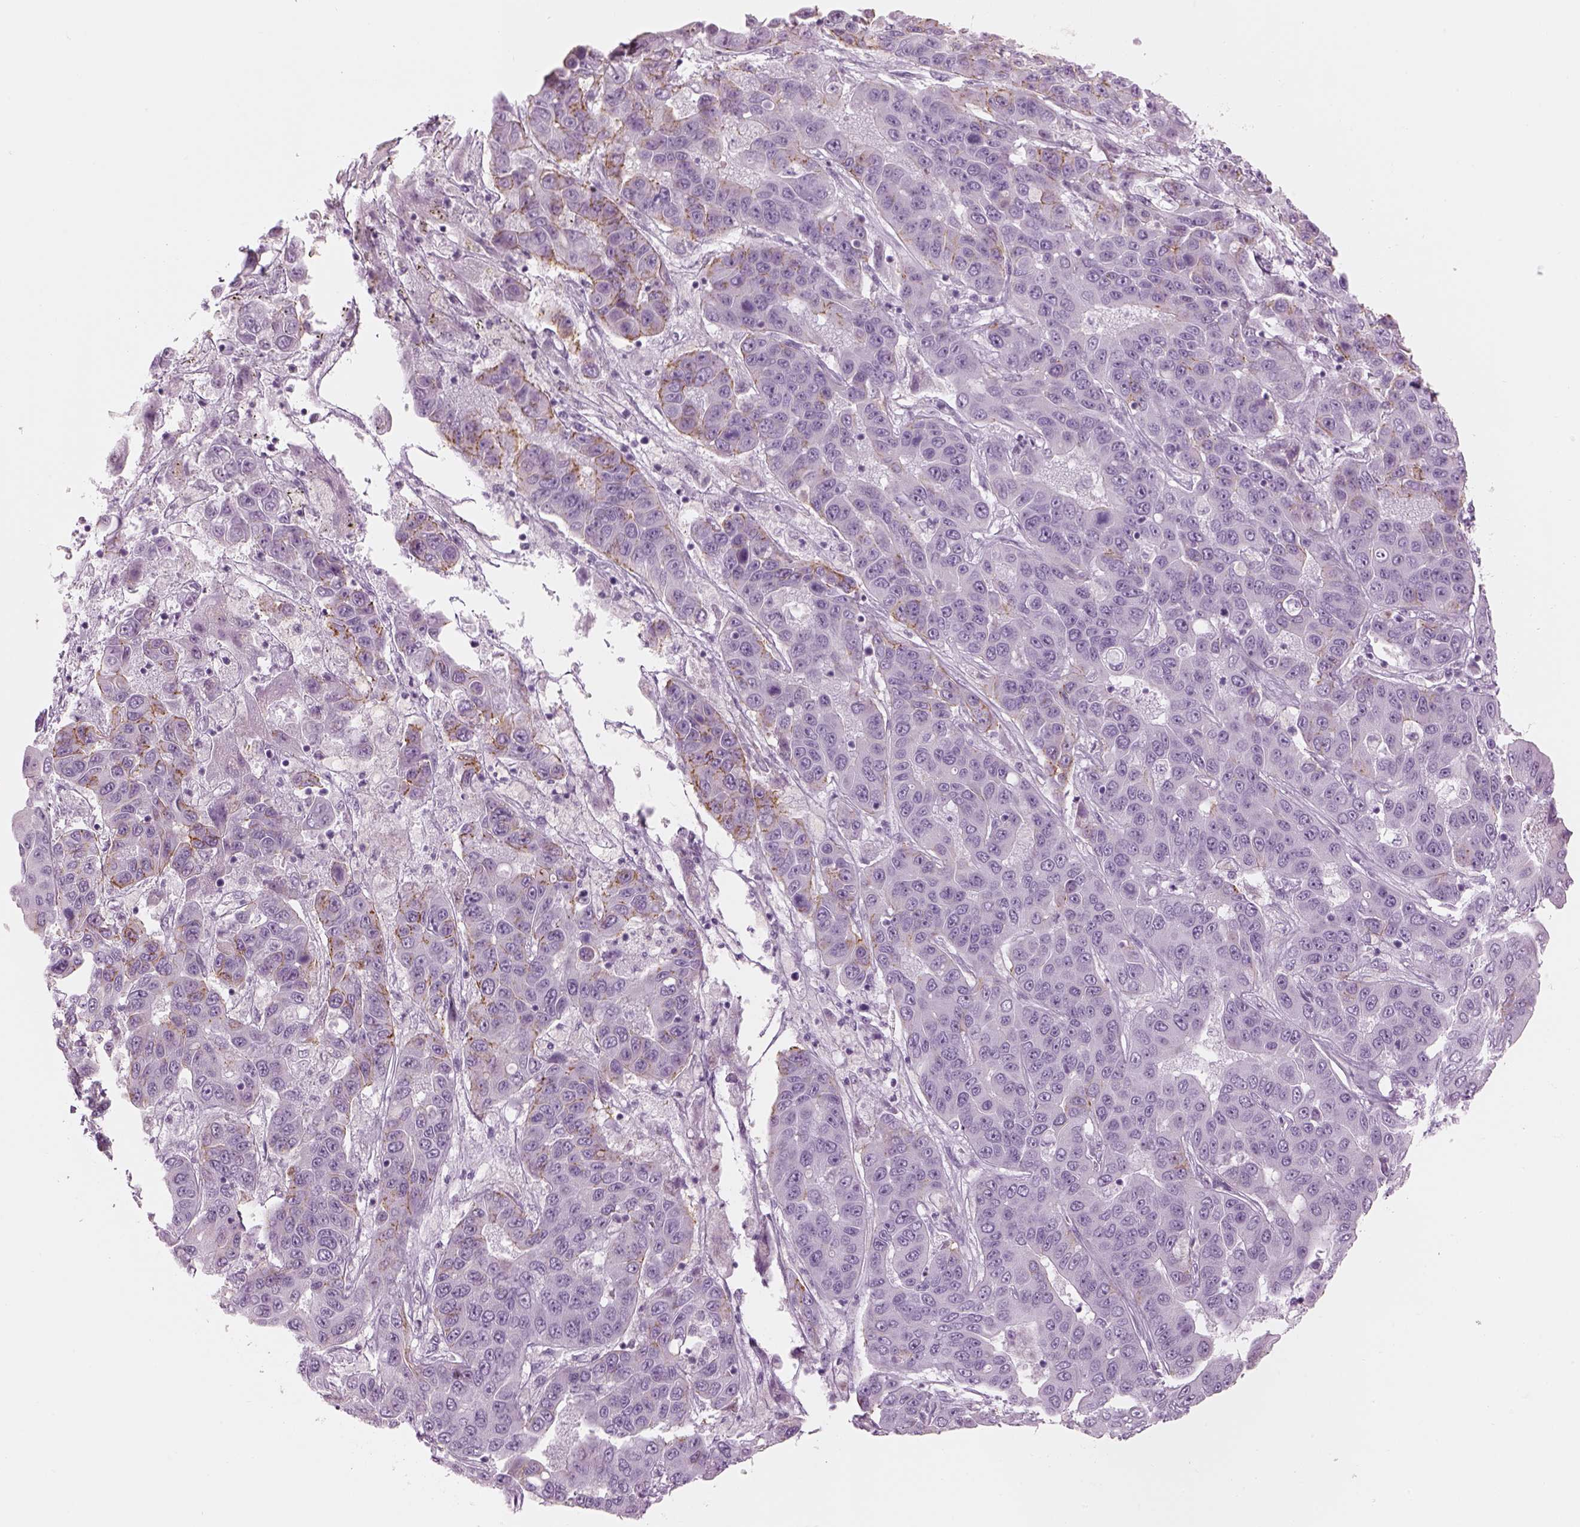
{"staining": {"intensity": "moderate", "quantity": "<25%", "location": "cytoplasmic/membranous"}, "tissue": "liver cancer", "cell_type": "Tumor cells", "image_type": "cancer", "snomed": [{"axis": "morphology", "description": "Cholangiocarcinoma"}, {"axis": "topography", "description": "Liver"}], "caption": "IHC staining of liver cancer (cholangiocarcinoma), which displays low levels of moderate cytoplasmic/membranous positivity in about <25% of tumor cells indicating moderate cytoplasmic/membranous protein expression. The staining was performed using DAB (3,3'-diaminobenzidine) (brown) for protein detection and nuclei were counterstained in hematoxylin (blue).", "gene": "SAG", "patient": {"sex": "female", "age": 52}}